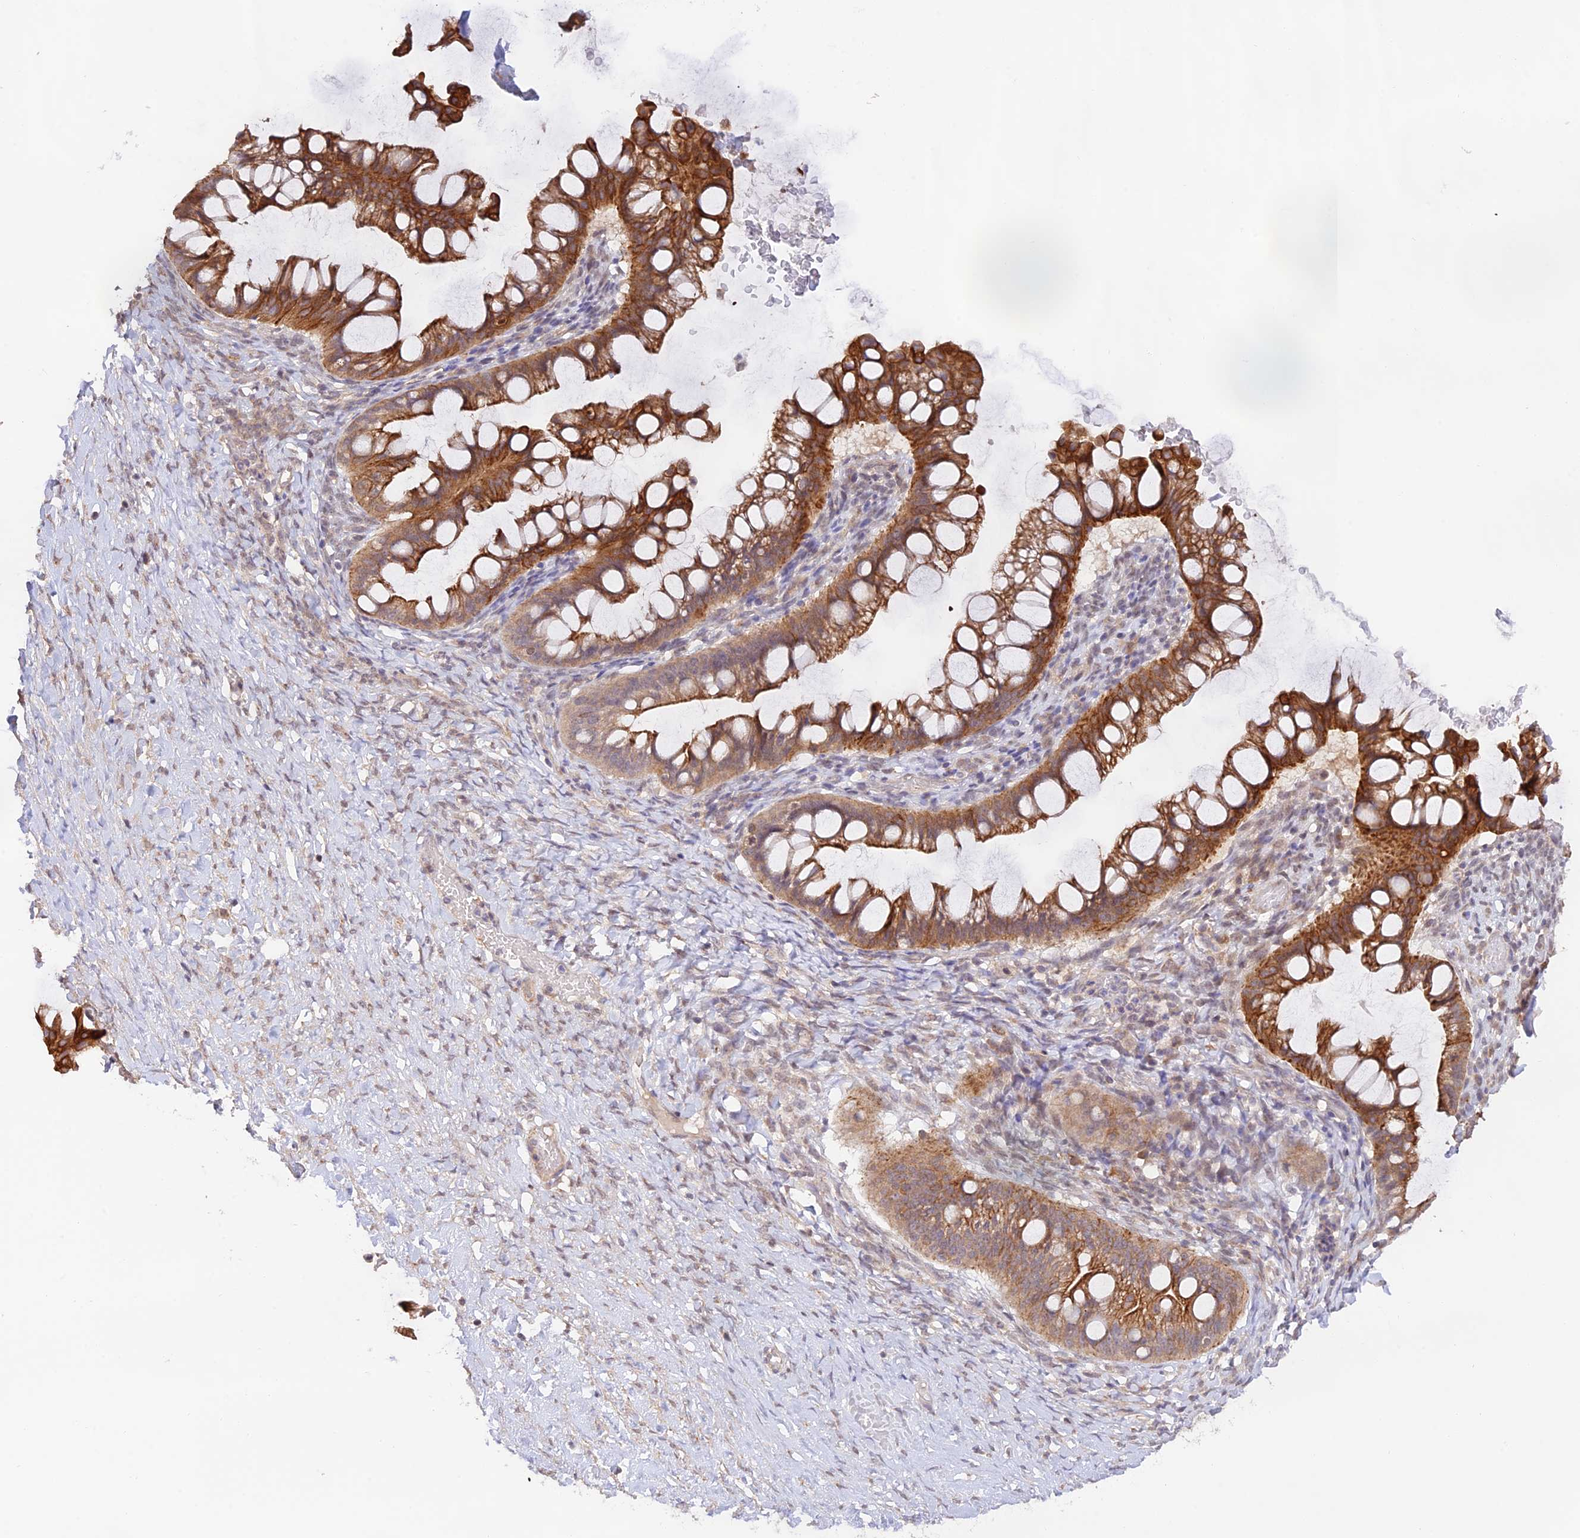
{"staining": {"intensity": "moderate", "quantity": ">75%", "location": "cytoplasmic/membranous"}, "tissue": "ovarian cancer", "cell_type": "Tumor cells", "image_type": "cancer", "snomed": [{"axis": "morphology", "description": "Cystadenocarcinoma, mucinous, NOS"}, {"axis": "topography", "description": "Ovary"}], "caption": "Ovarian mucinous cystadenocarcinoma tissue reveals moderate cytoplasmic/membranous expression in approximately >75% of tumor cells, visualized by immunohistochemistry.", "gene": "CAMSAP3", "patient": {"sex": "female", "age": 73}}